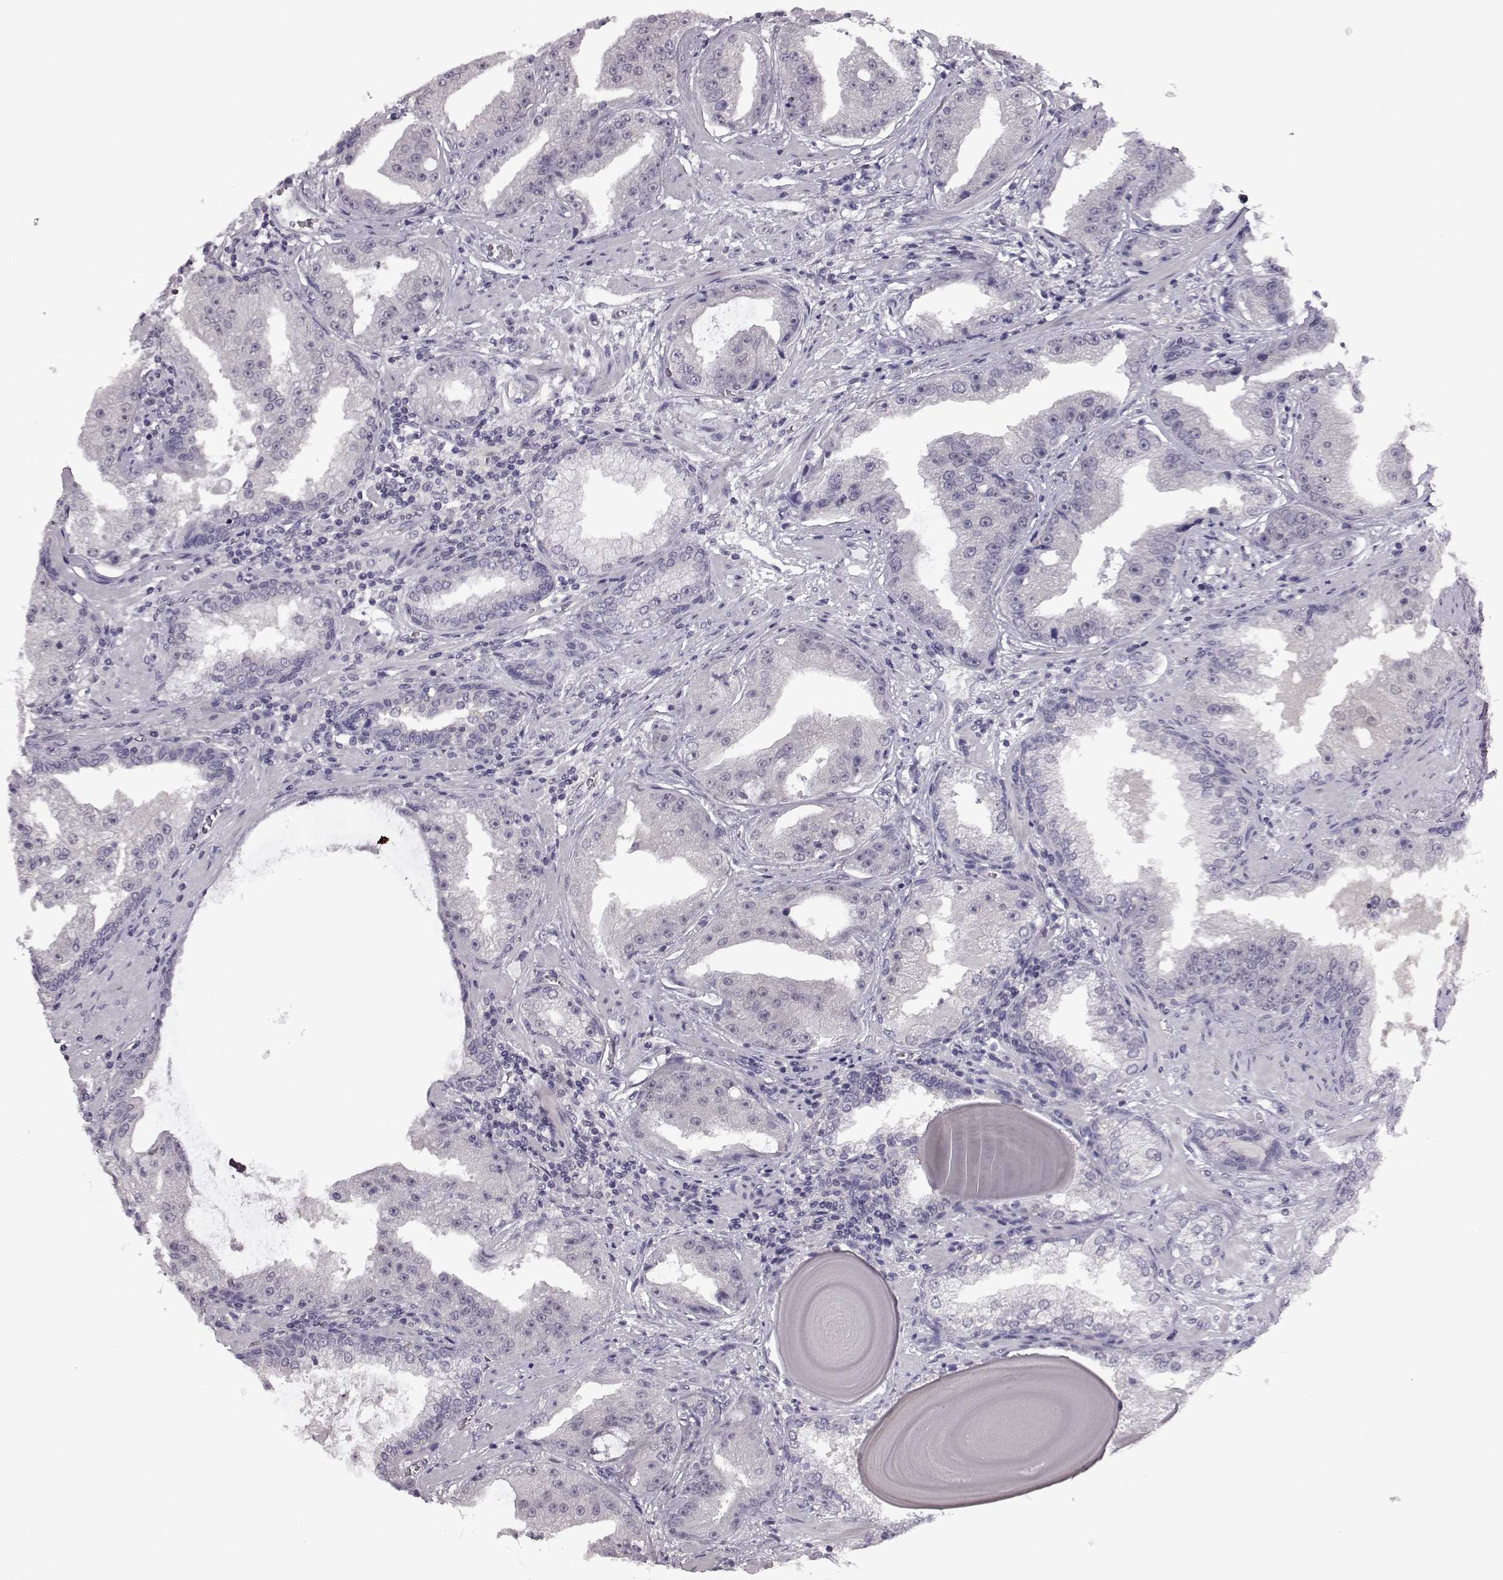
{"staining": {"intensity": "negative", "quantity": "none", "location": "none"}, "tissue": "prostate cancer", "cell_type": "Tumor cells", "image_type": "cancer", "snomed": [{"axis": "morphology", "description": "Adenocarcinoma, Low grade"}, {"axis": "topography", "description": "Prostate"}], "caption": "Human low-grade adenocarcinoma (prostate) stained for a protein using immunohistochemistry (IHC) exhibits no staining in tumor cells.", "gene": "C10orf62", "patient": {"sex": "male", "age": 62}}